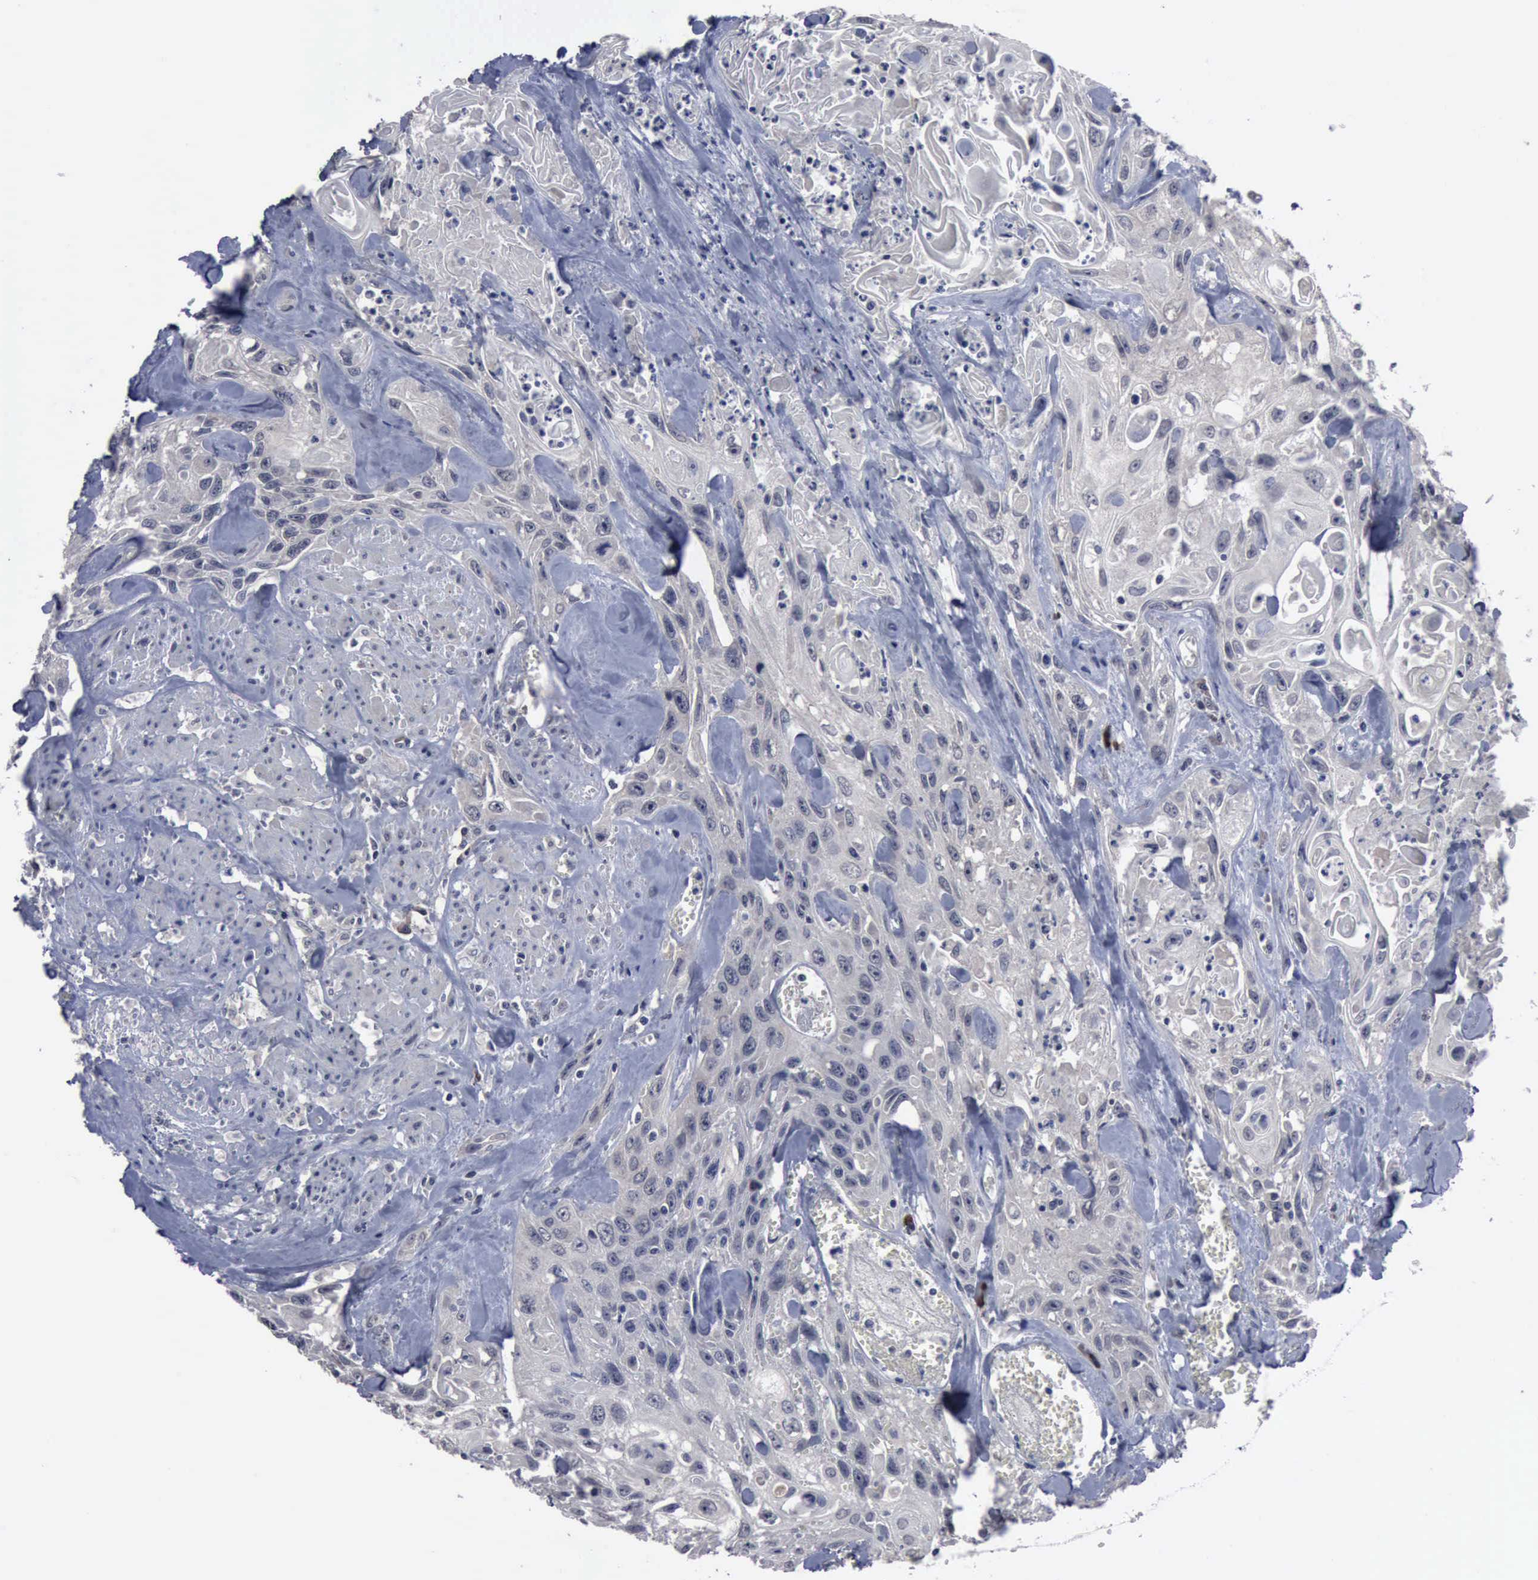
{"staining": {"intensity": "negative", "quantity": "none", "location": "none"}, "tissue": "urothelial cancer", "cell_type": "Tumor cells", "image_type": "cancer", "snomed": [{"axis": "morphology", "description": "Urothelial carcinoma, High grade"}, {"axis": "topography", "description": "Urinary bladder"}], "caption": "A photomicrograph of urothelial cancer stained for a protein reveals no brown staining in tumor cells. Brightfield microscopy of immunohistochemistry stained with DAB (3,3'-diaminobenzidine) (brown) and hematoxylin (blue), captured at high magnification.", "gene": "MYO18B", "patient": {"sex": "female", "age": 84}}